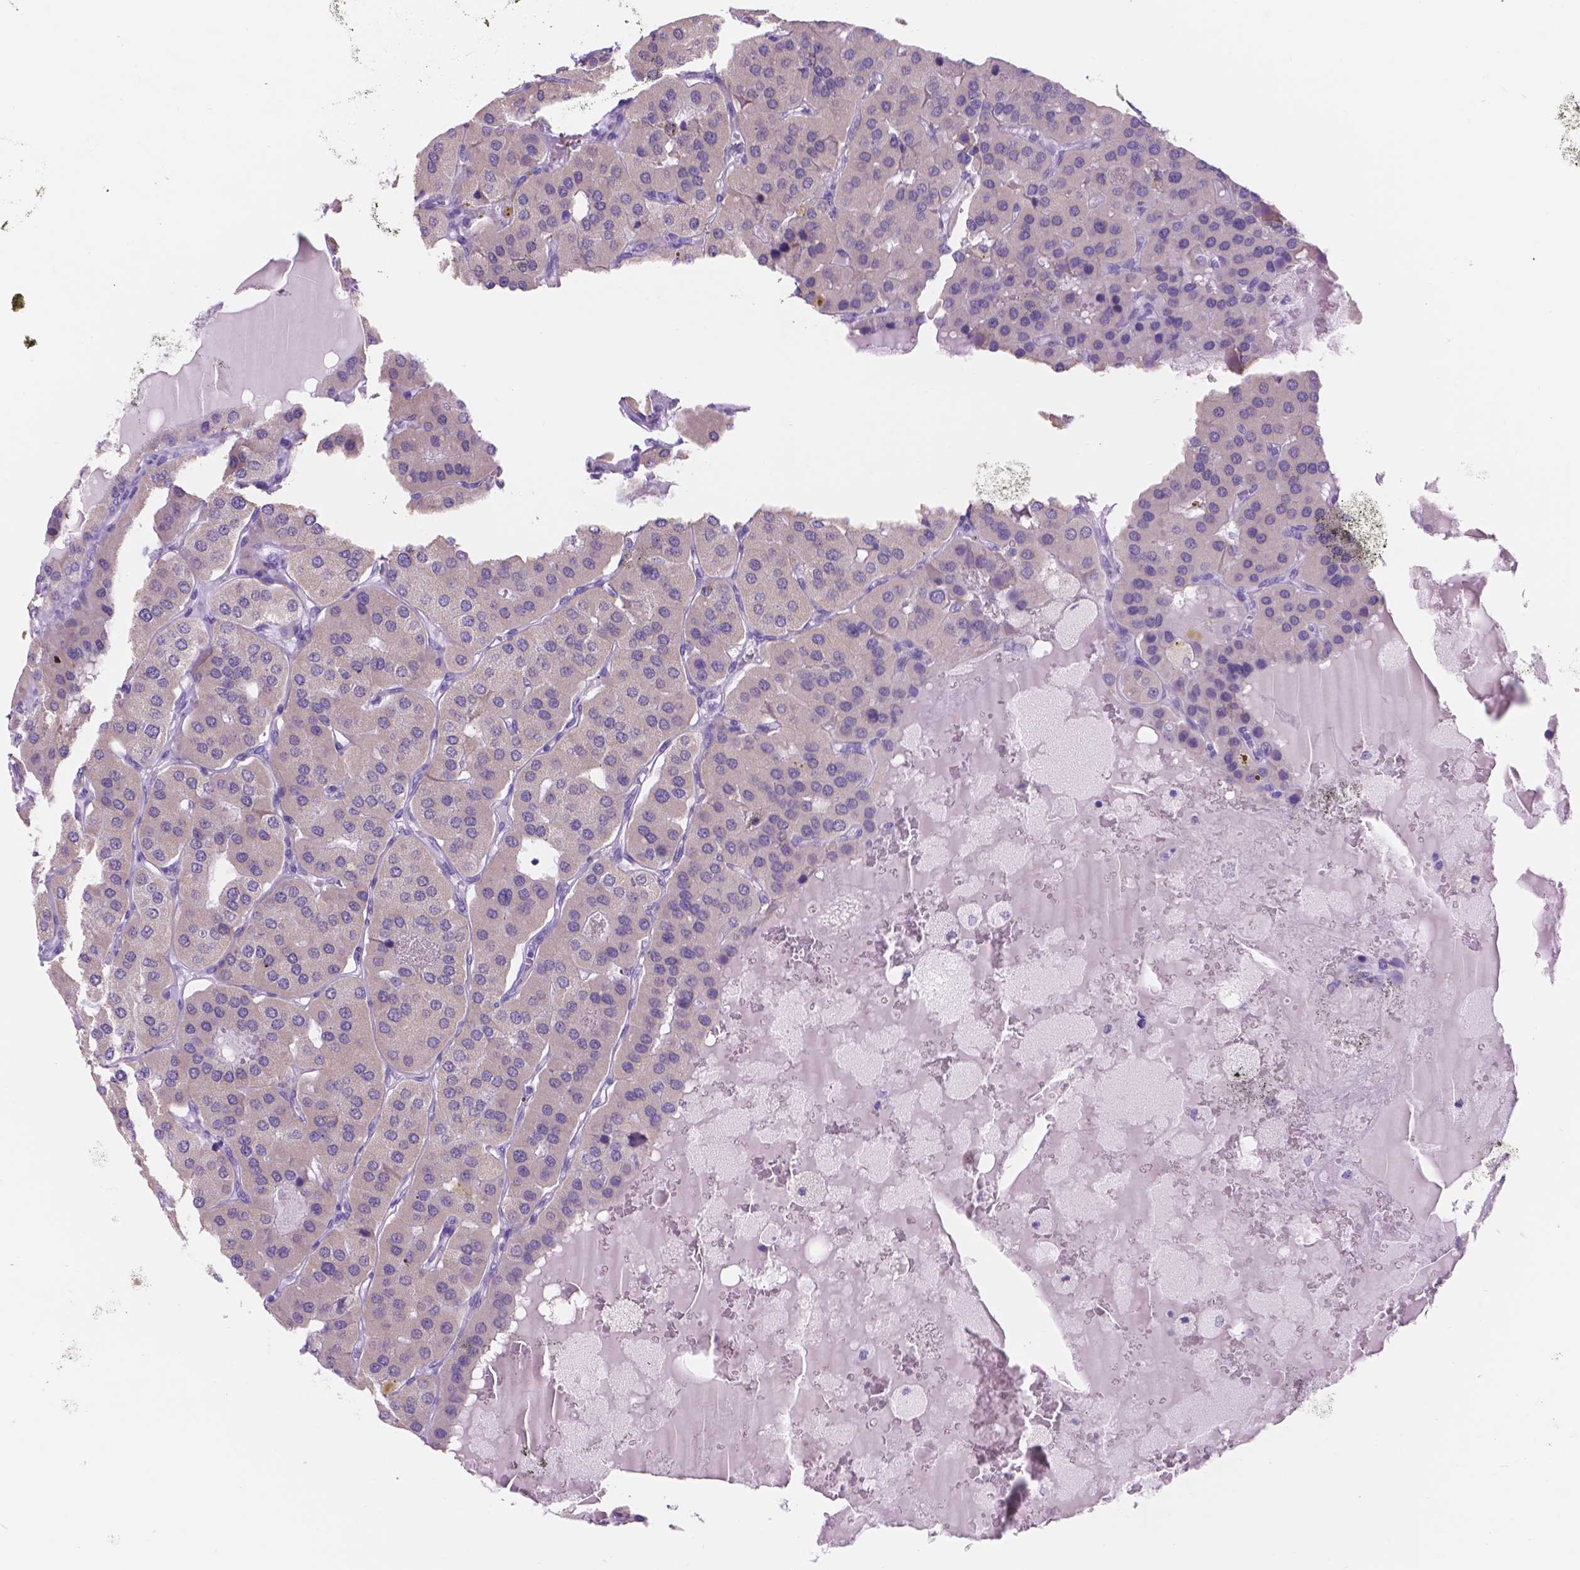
{"staining": {"intensity": "negative", "quantity": "none", "location": "none"}, "tissue": "parathyroid gland", "cell_type": "Glandular cells", "image_type": "normal", "snomed": [{"axis": "morphology", "description": "Normal tissue, NOS"}, {"axis": "morphology", "description": "Adenoma, NOS"}, {"axis": "topography", "description": "Parathyroid gland"}], "caption": "Benign parathyroid gland was stained to show a protein in brown. There is no significant positivity in glandular cells. (Stains: DAB (3,3'-diaminobenzidine) immunohistochemistry with hematoxylin counter stain, Microscopy: brightfield microscopy at high magnification).", "gene": "DCC", "patient": {"sex": "female", "age": 86}}